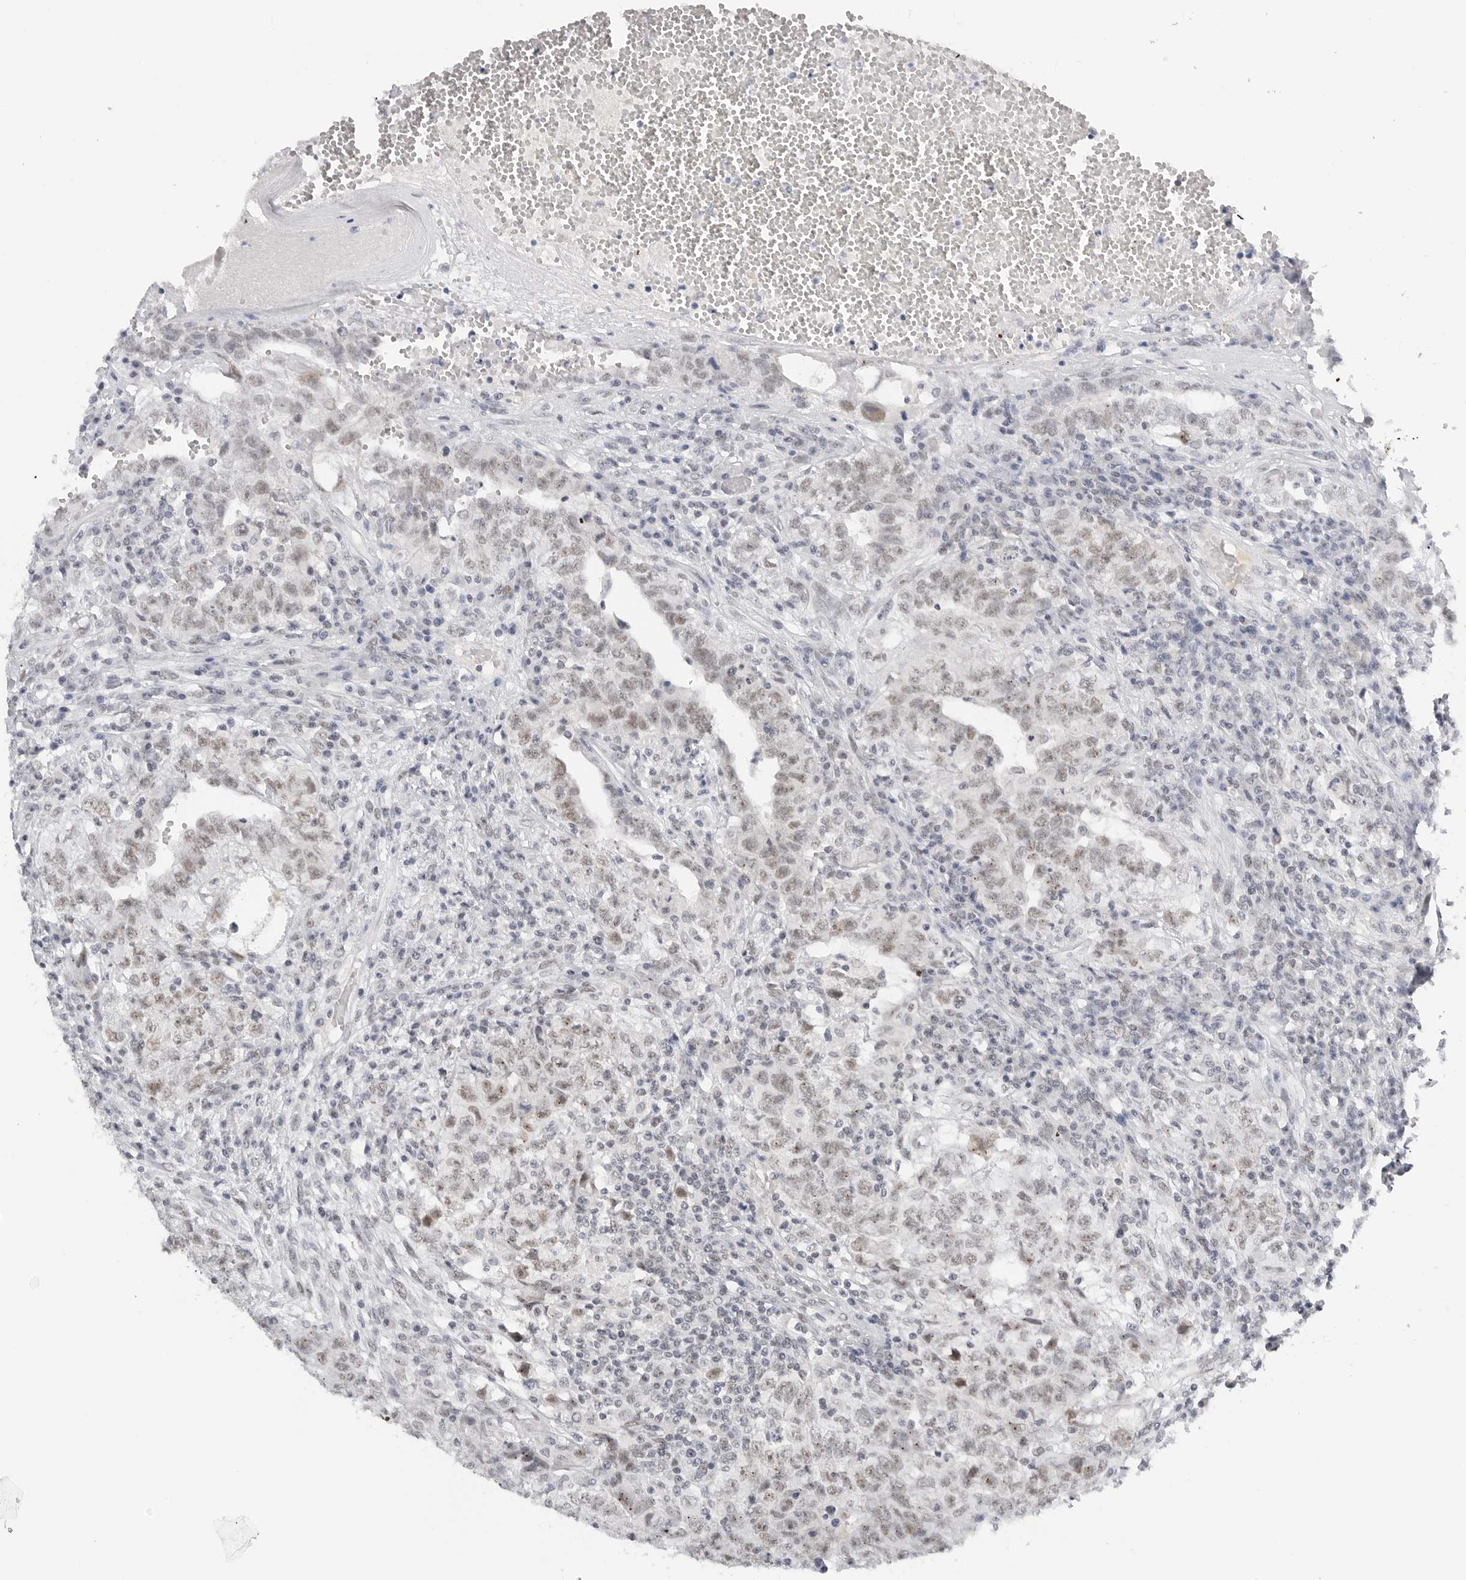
{"staining": {"intensity": "weak", "quantity": "25%-75%", "location": "nuclear"}, "tissue": "testis cancer", "cell_type": "Tumor cells", "image_type": "cancer", "snomed": [{"axis": "morphology", "description": "Carcinoma, Embryonal, NOS"}, {"axis": "topography", "description": "Testis"}], "caption": "Protein staining of testis embryonal carcinoma tissue shows weak nuclear expression in about 25%-75% of tumor cells.", "gene": "WRAP53", "patient": {"sex": "male", "age": 26}}